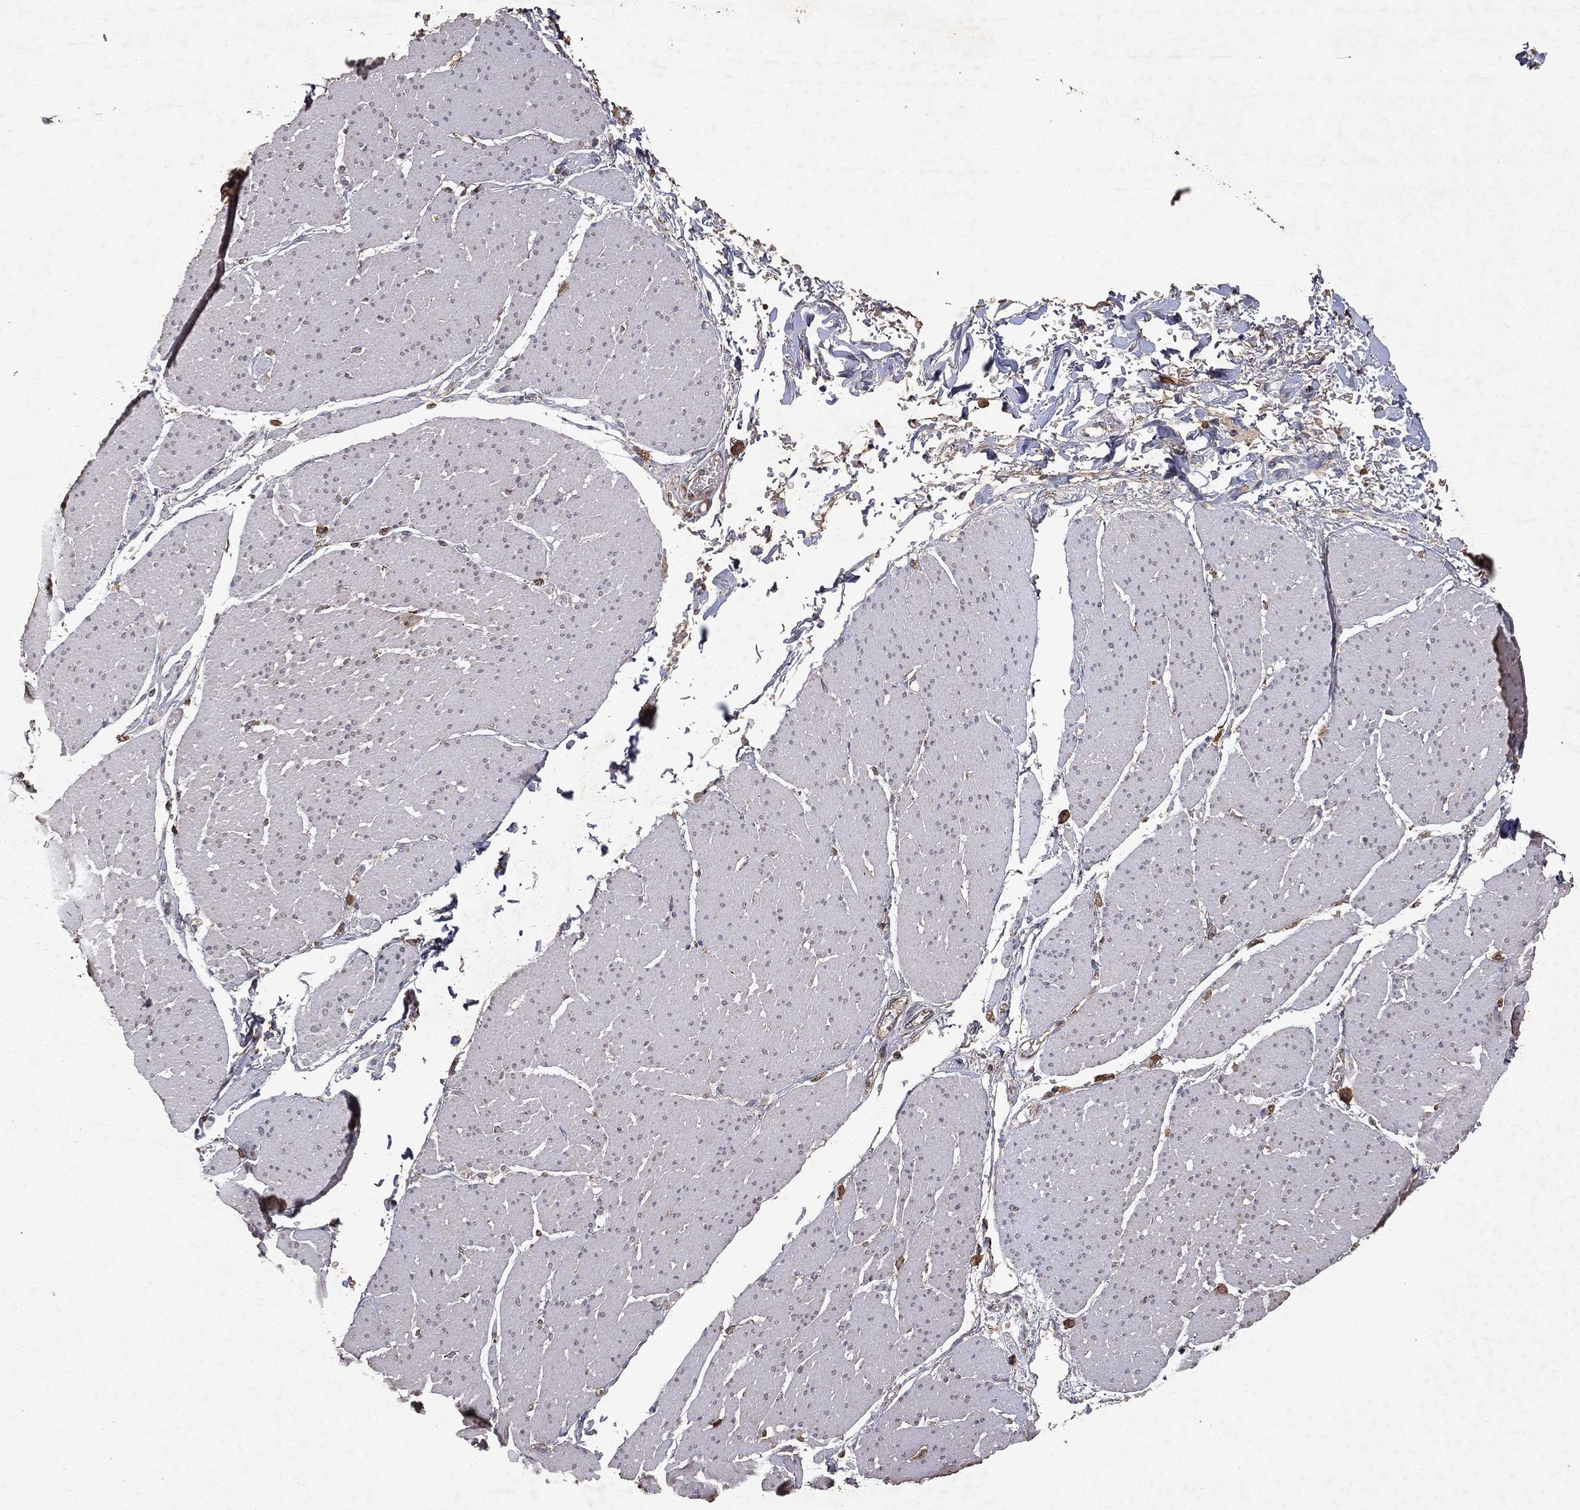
{"staining": {"intensity": "negative", "quantity": "none", "location": "none"}, "tissue": "smooth muscle", "cell_type": "Smooth muscle cells", "image_type": "normal", "snomed": [{"axis": "morphology", "description": "Normal tissue, NOS"}, {"axis": "topography", "description": "Smooth muscle"}, {"axis": "topography", "description": "Anal"}], "caption": "The photomicrograph demonstrates no staining of smooth muscle cells in unremarkable smooth muscle.", "gene": "PYROXD2", "patient": {"sex": "male", "age": 83}}